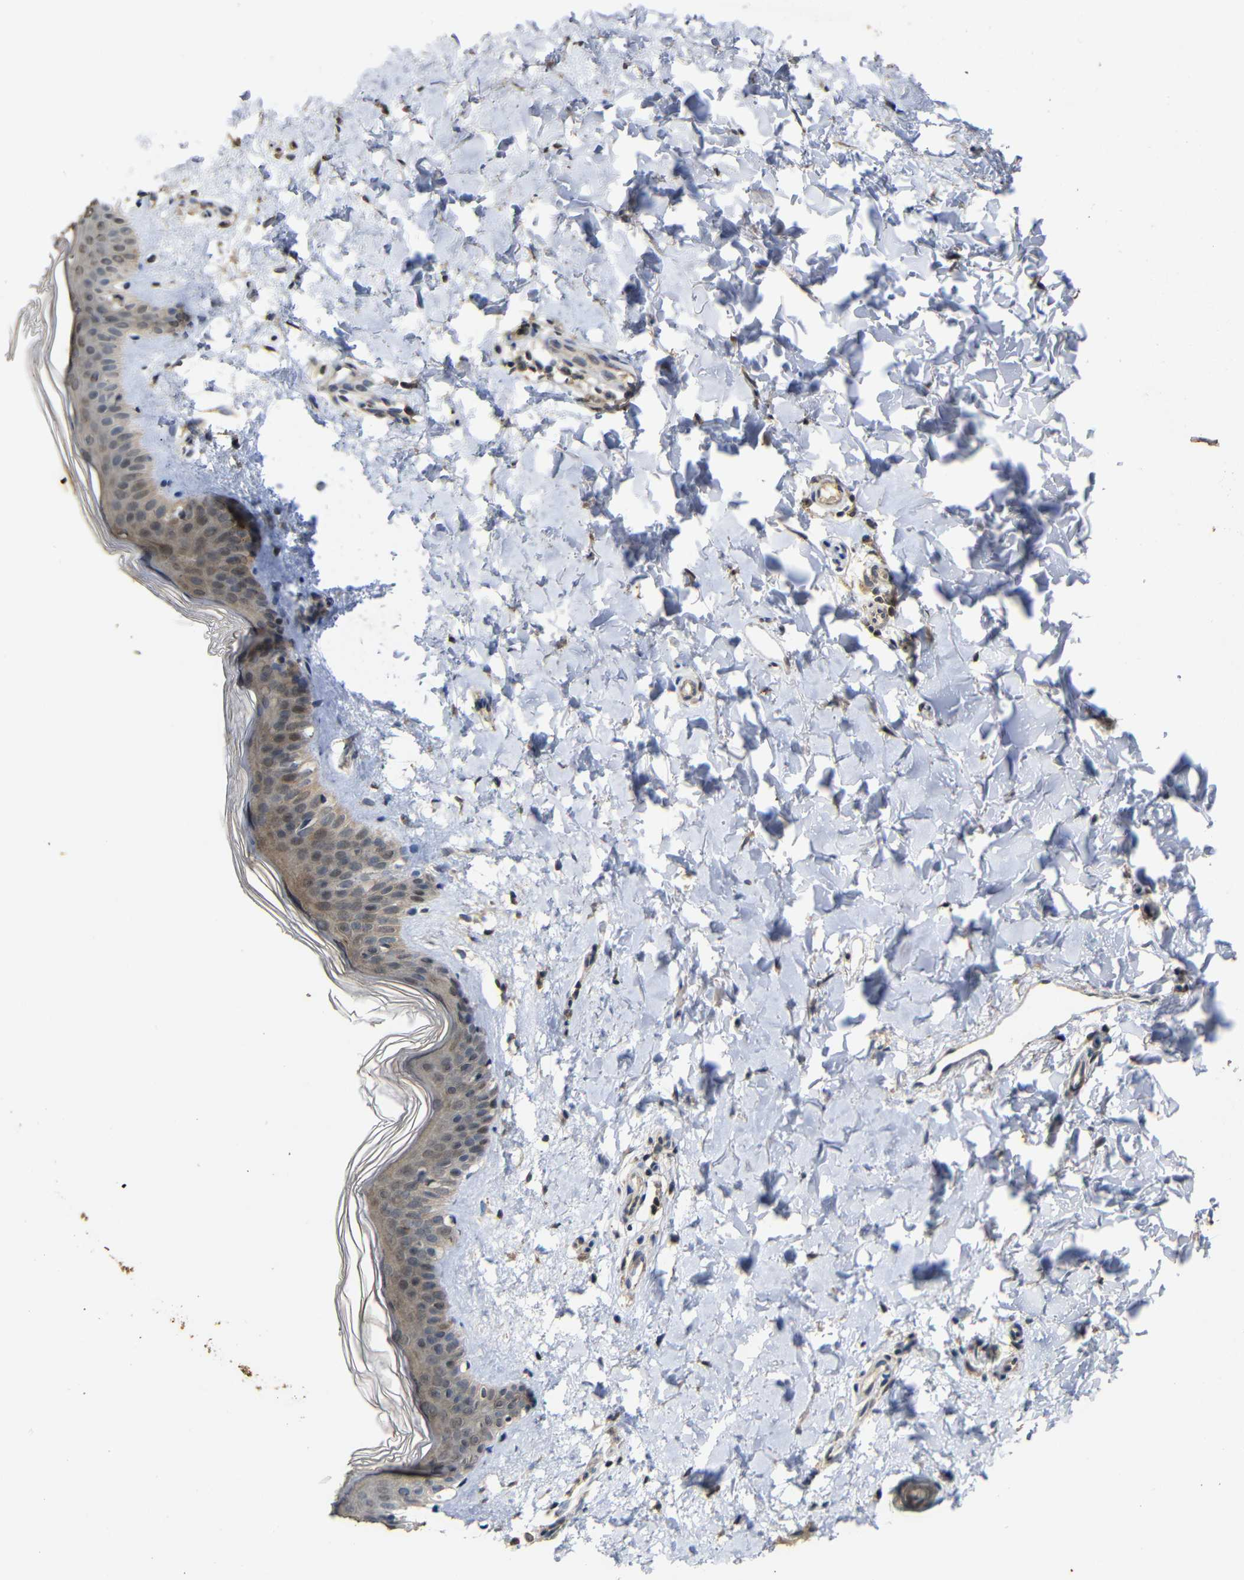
{"staining": {"intensity": "weak", "quantity": ">75%", "location": "cytoplasmic/membranous"}, "tissue": "skin", "cell_type": "Fibroblasts", "image_type": "normal", "snomed": [{"axis": "morphology", "description": "Normal tissue, NOS"}, {"axis": "topography", "description": "Skin"}], "caption": "The micrograph demonstrates immunohistochemical staining of unremarkable skin. There is weak cytoplasmic/membranous staining is appreciated in approximately >75% of fibroblasts. The protein of interest is shown in brown color, while the nuclei are stained blue.", "gene": "ATG12", "patient": {"sex": "female", "age": 41}}